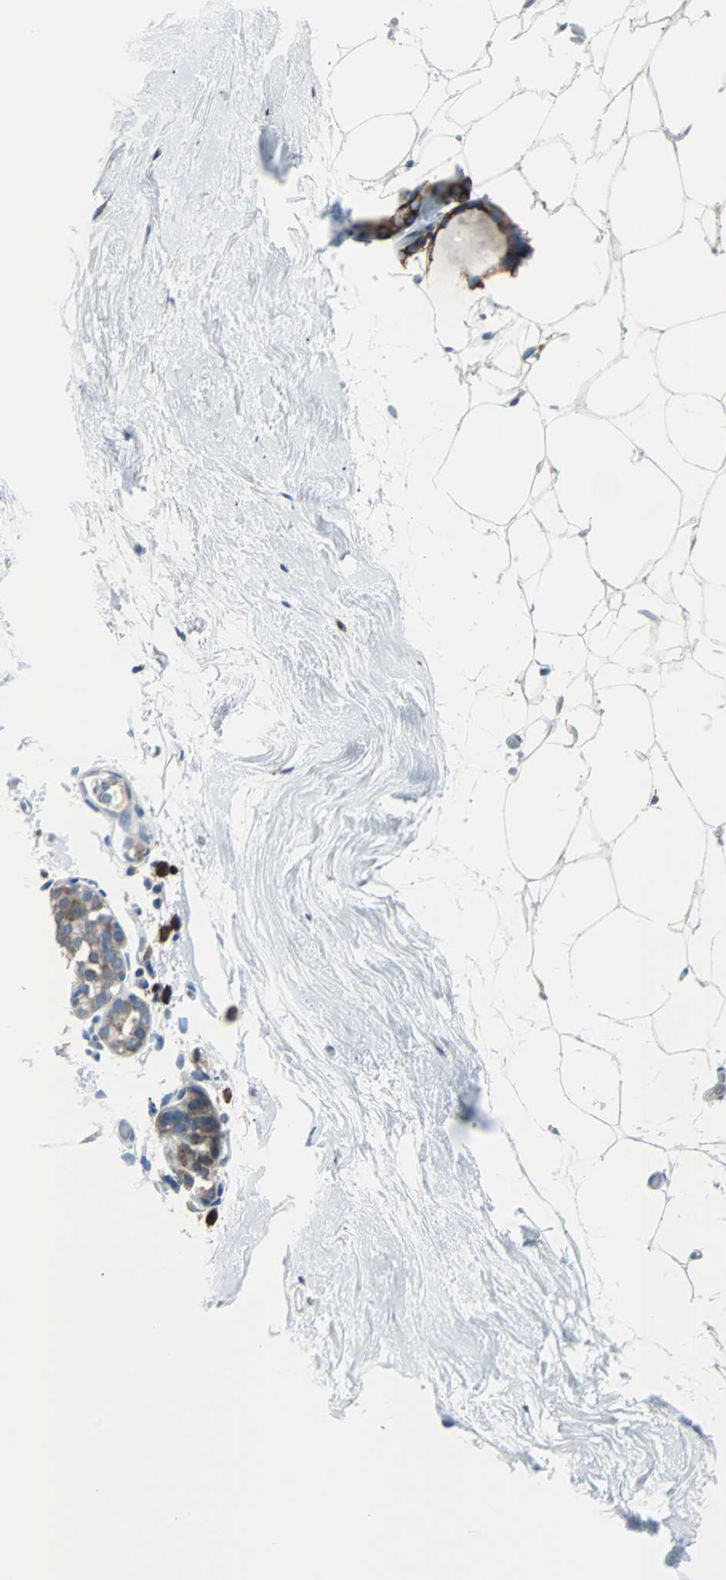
{"staining": {"intensity": "weak", "quantity": "25%-75%", "location": "cytoplasmic/membranous"}, "tissue": "breast", "cell_type": "Adipocytes", "image_type": "normal", "snomed": [{"axis": "morphology", "description": "Normal tissue, NOS"}, {"axis": "topography", "description": "Breast"}], "caption": "High-magnification brightfield microscopy of benign breast stained with DAB (brown) and counterstained with hematoxylin (blue). adipocytes exhibit weak cytoplasmic/membranous positivity is identified in about25%-75% of cells.", "gene": "PDIA4", "patient": {"sex": "female", "age": 75}}